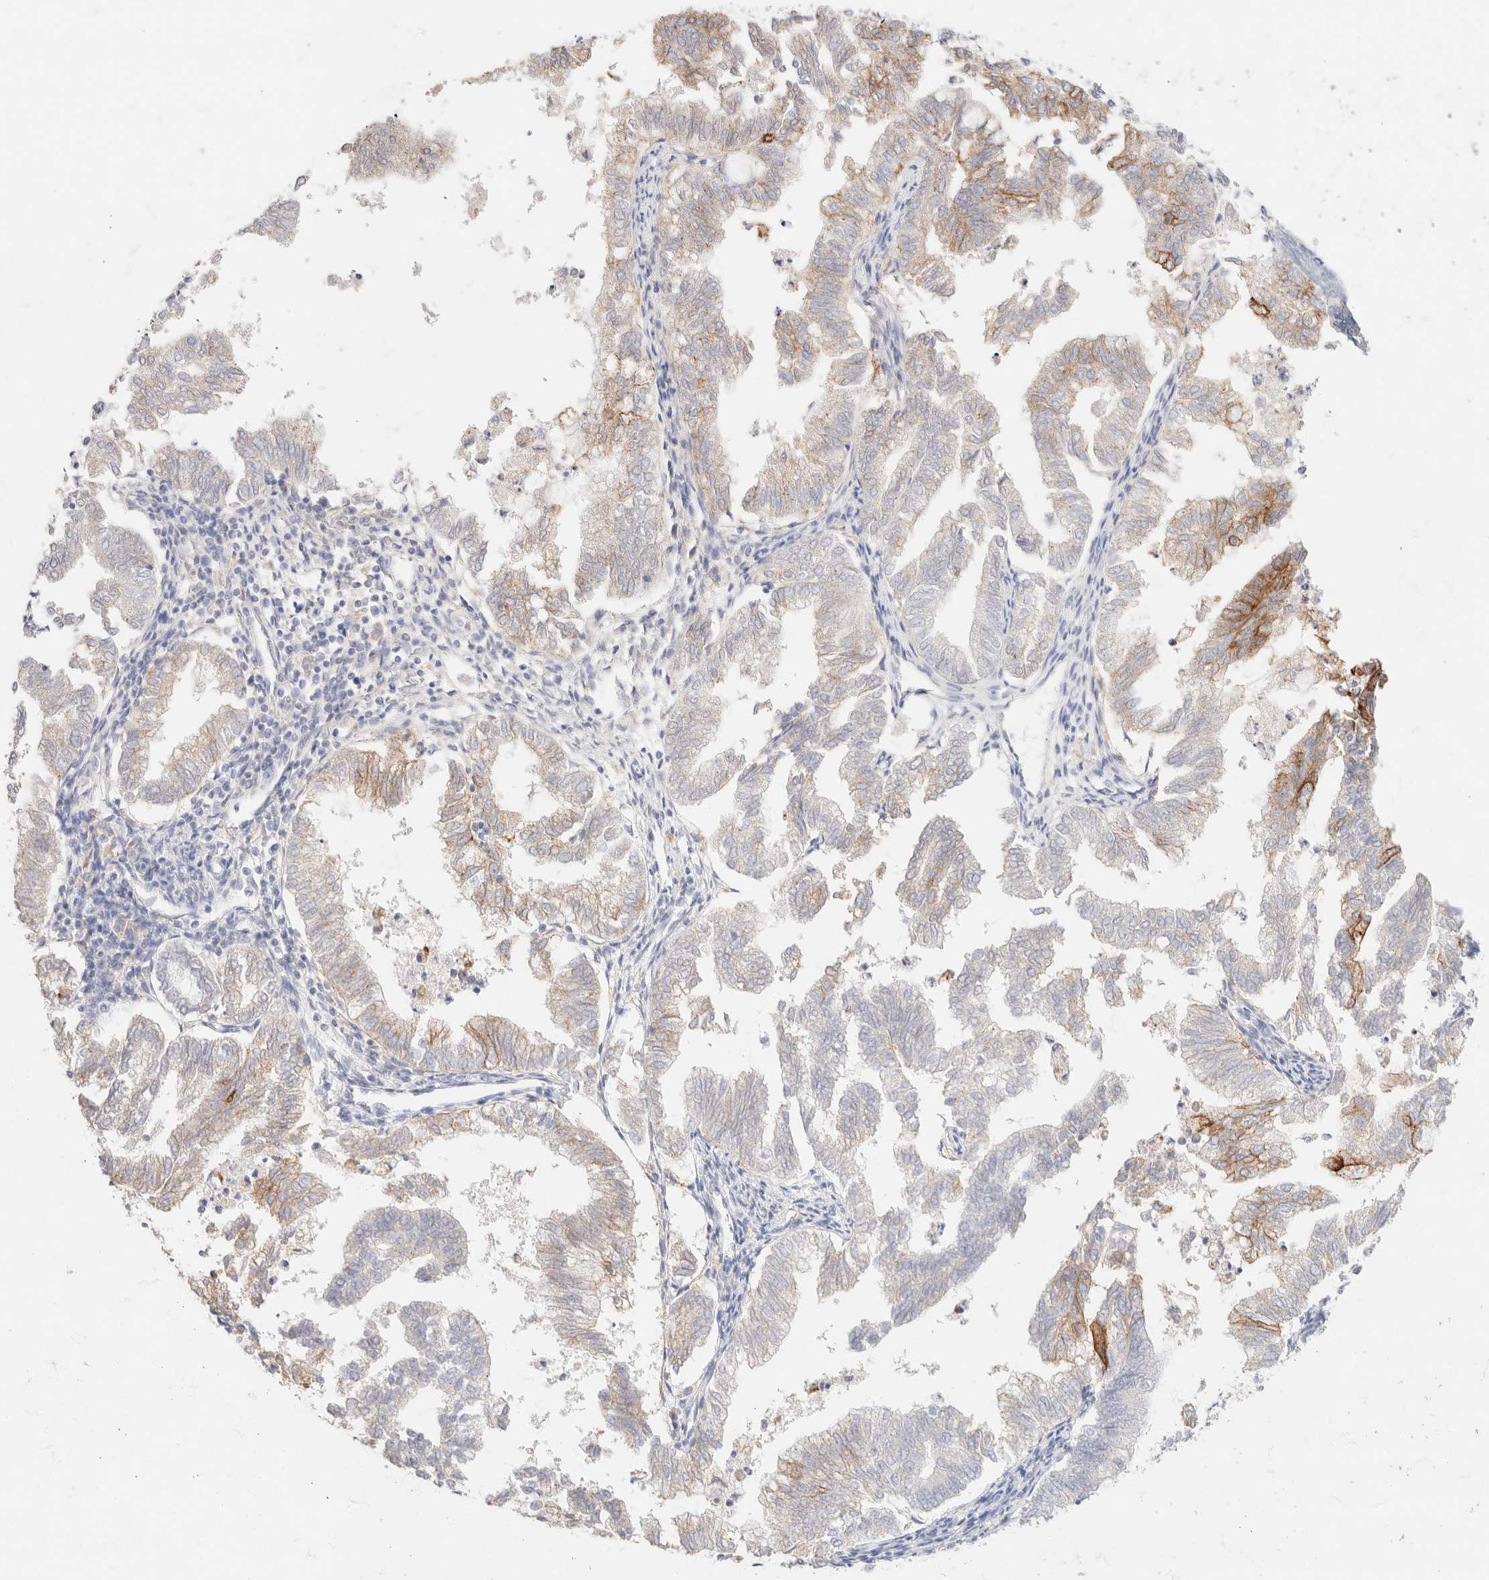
{"staining": {"intensity": "moderate", "quantity": "<25%", "location": "cytoplasmic/membranous"}, "tissue": "endometrial cancer", "cell_type": "Tumor cells", "image_type": "cancer", "snomed": [{"axis": "morphology", "description": "Necrosis, NOS"}, {"axis": "morphology", "description": "Adenocarcinoma, NOS"}, {"axis": "topography", "description": "Endometrium"}], "caption": "Human endometrial adenocarcinoma stained with a protein marker shows moderate staining in tumor cells.", "gene": "CA12", "patient": {"sex": "female", "age": 79}}